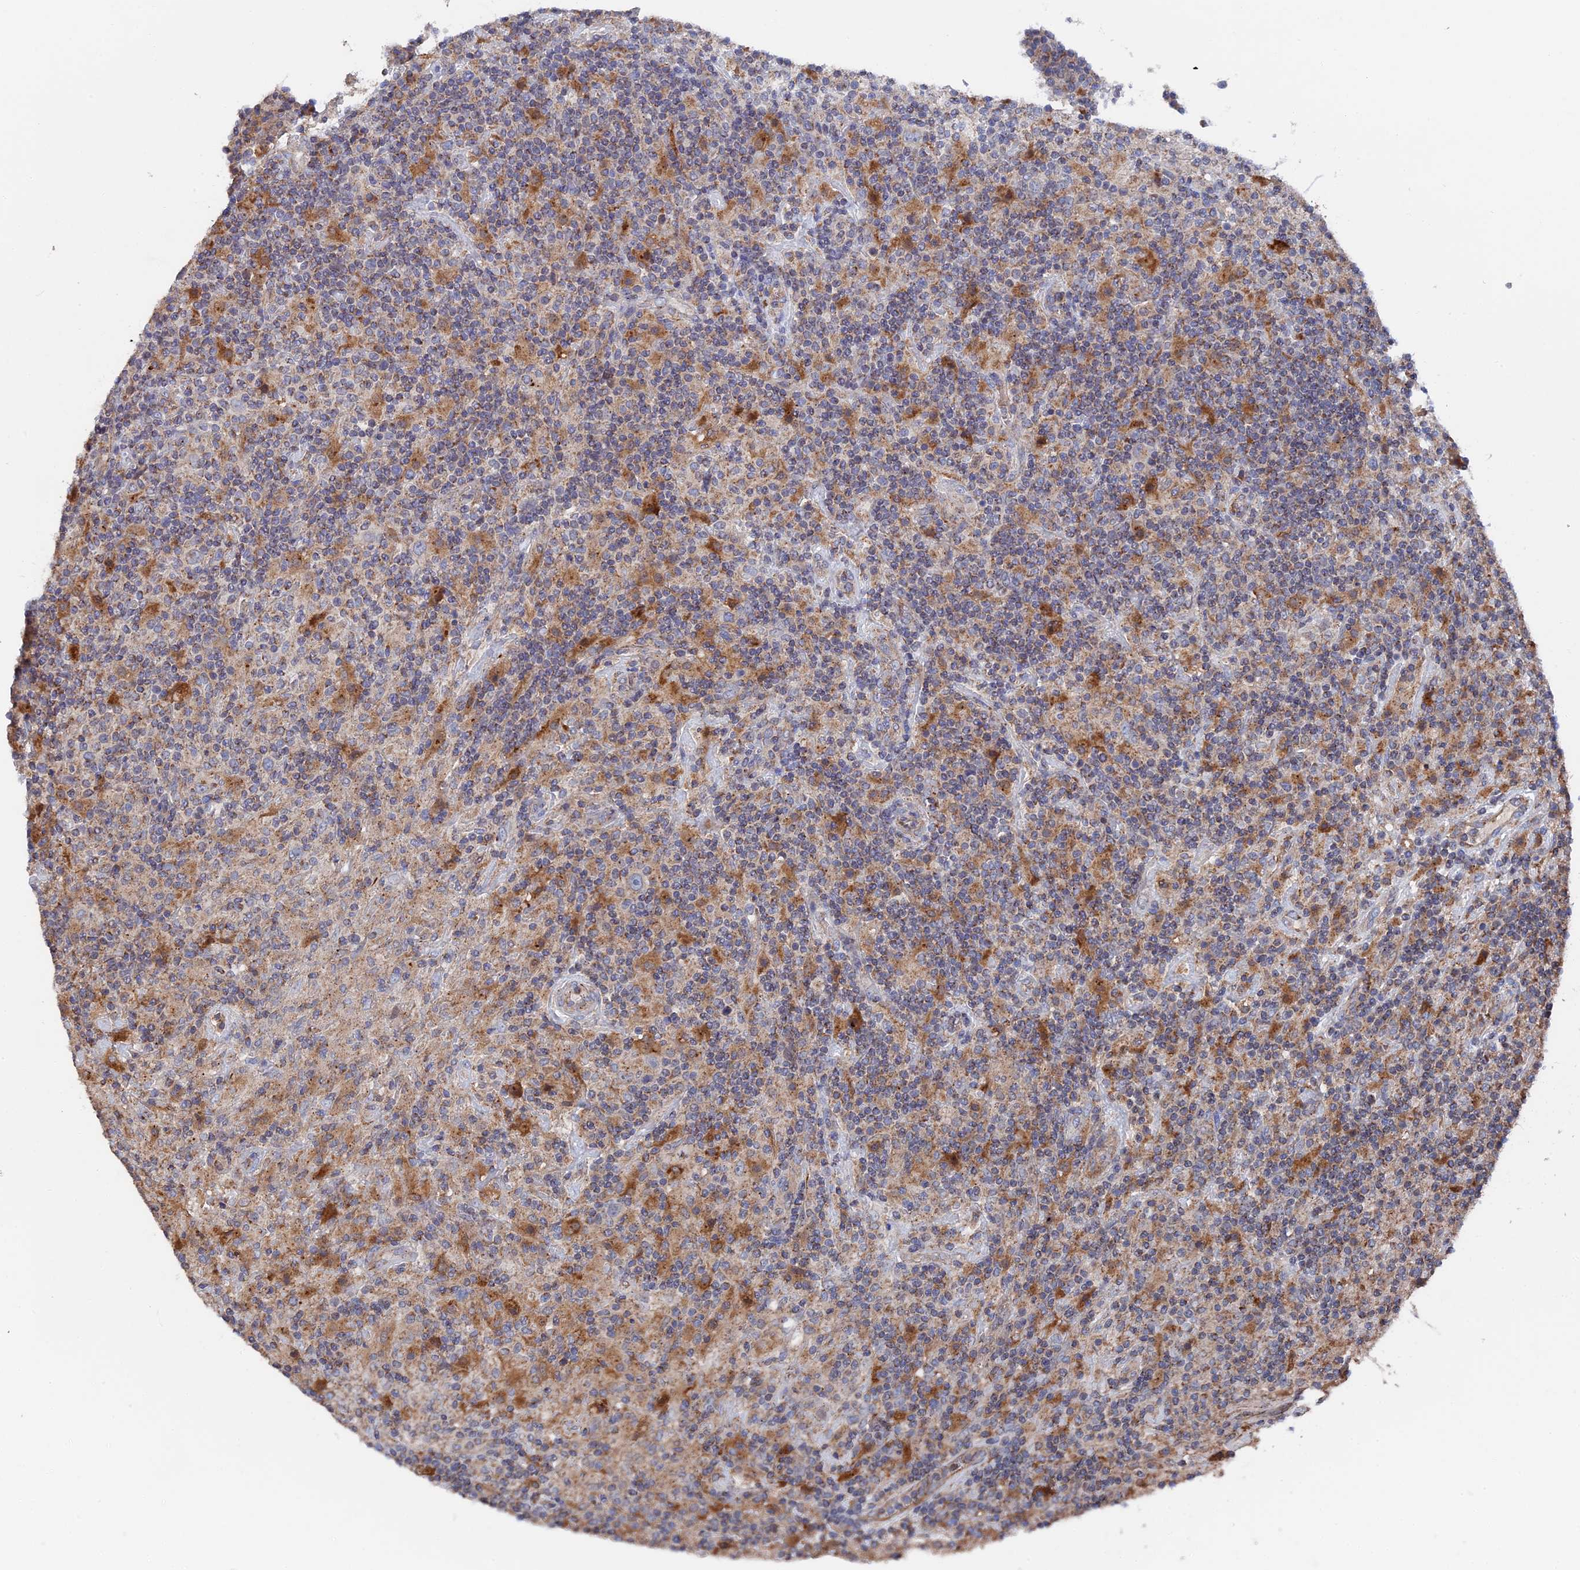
{"staining": {"intensity": "negative", "quantity": "none", "location": "none"}, "tissue": "lymphoma", "cell_type": "Tumor cells", "image_type": "cancer", "snomed": [{"axis": "morphology", "description": "Hodgkin's disease, NOS"}, {"axis": "topography", "description": "Lymph node"}], "caption": "The IHC photomicrograph has no significant expression in tumor cells of Hodgkin's disease tissue.", "gene": "SMG9", "patient": {"sex": "male", "age": 70}}